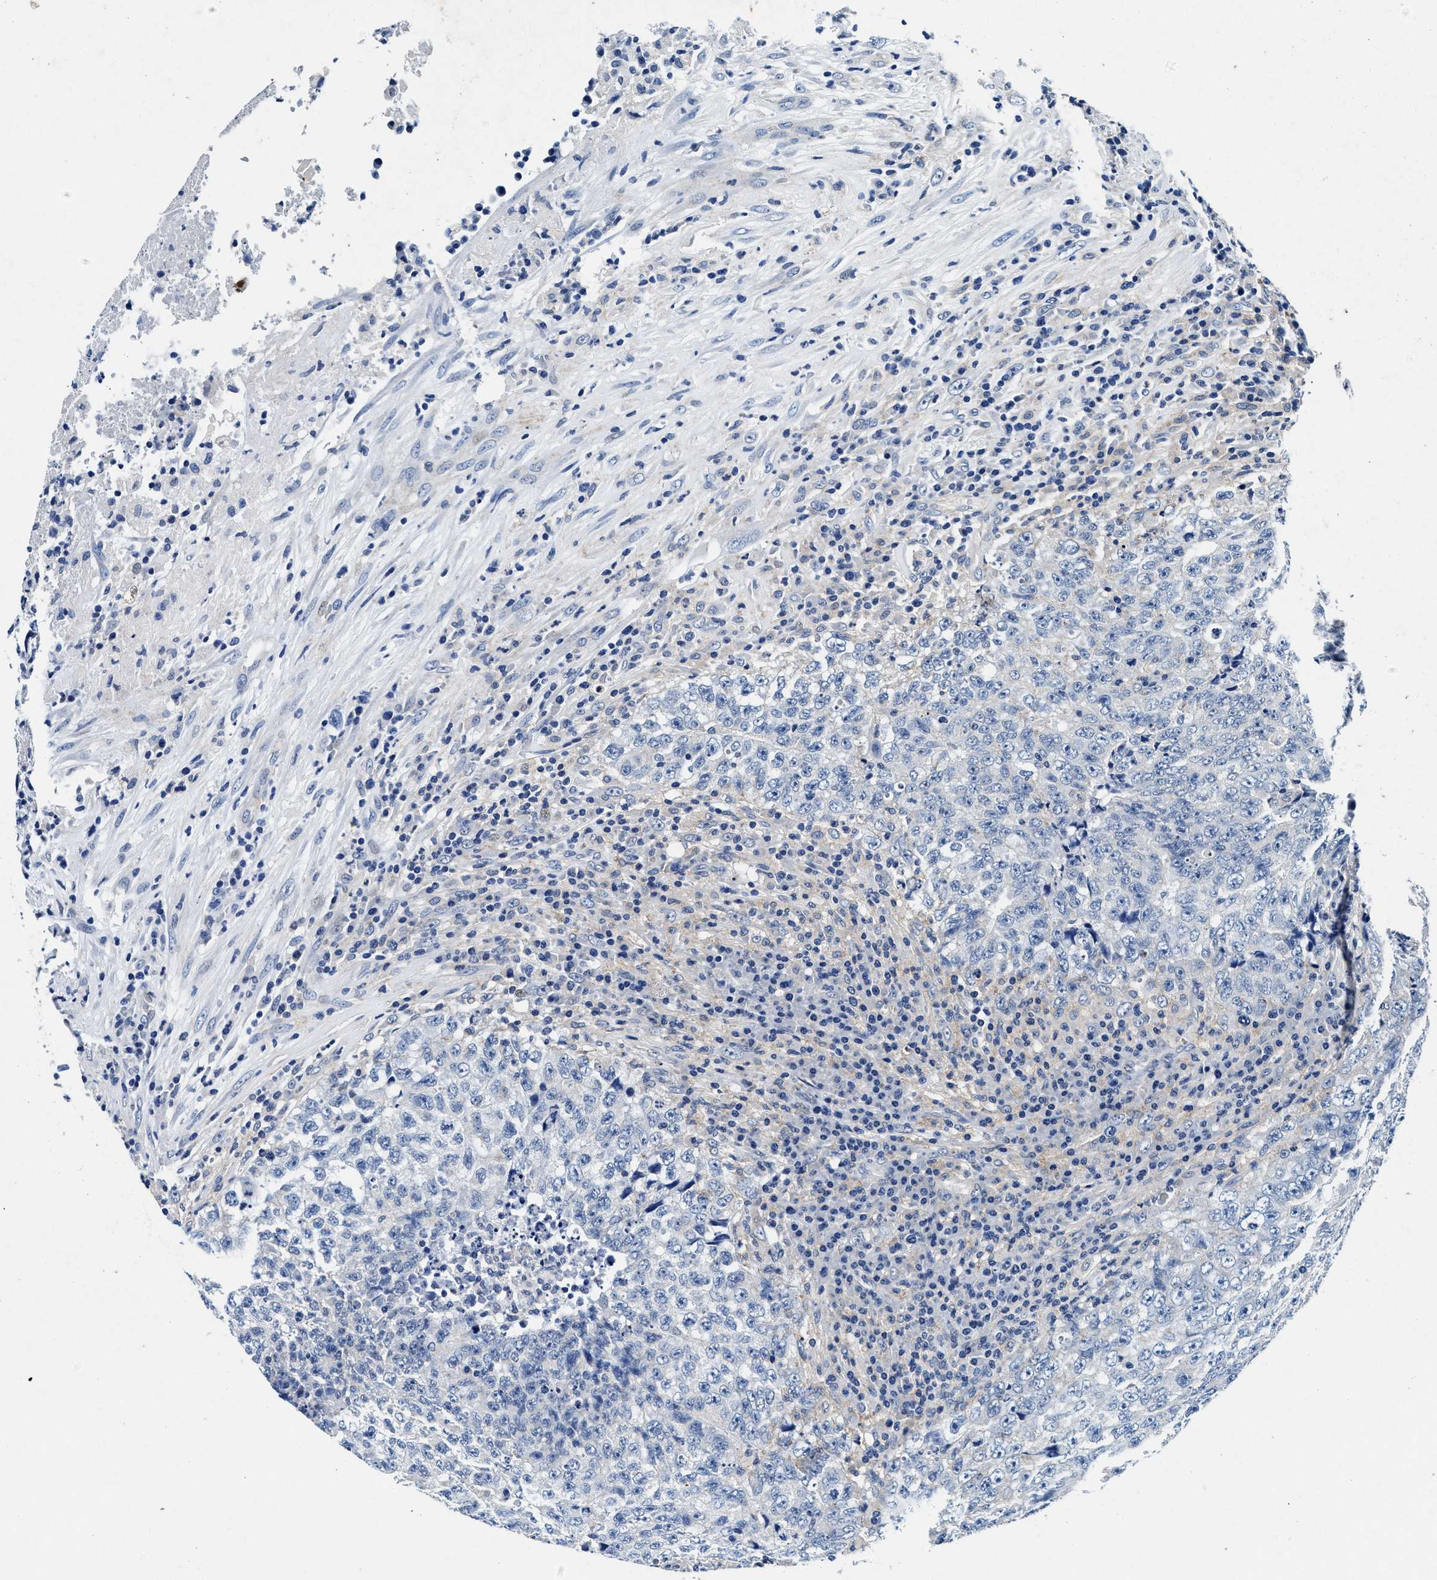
{"staining": {"intensity": "negative", "quantity": "none", "location": "none"}, "tissue": "testis cancer", "cell_type": "Tumor cells", "image_type": "cancer", "snomed": [{"axis": "morphology", "description": "Necrosis, NOS"}, {"axis": "morphology", "description": "Carcinoma, Embryonal, NOS"}, {"axis": "topography", "description": "Testis"}], "caption": "Micrograph shows no significant protein expression in tumor cells of embryonal carcinoma (testis).", "gene": "SLC8A1", "patient": {"sex": "male", "age": 19}}